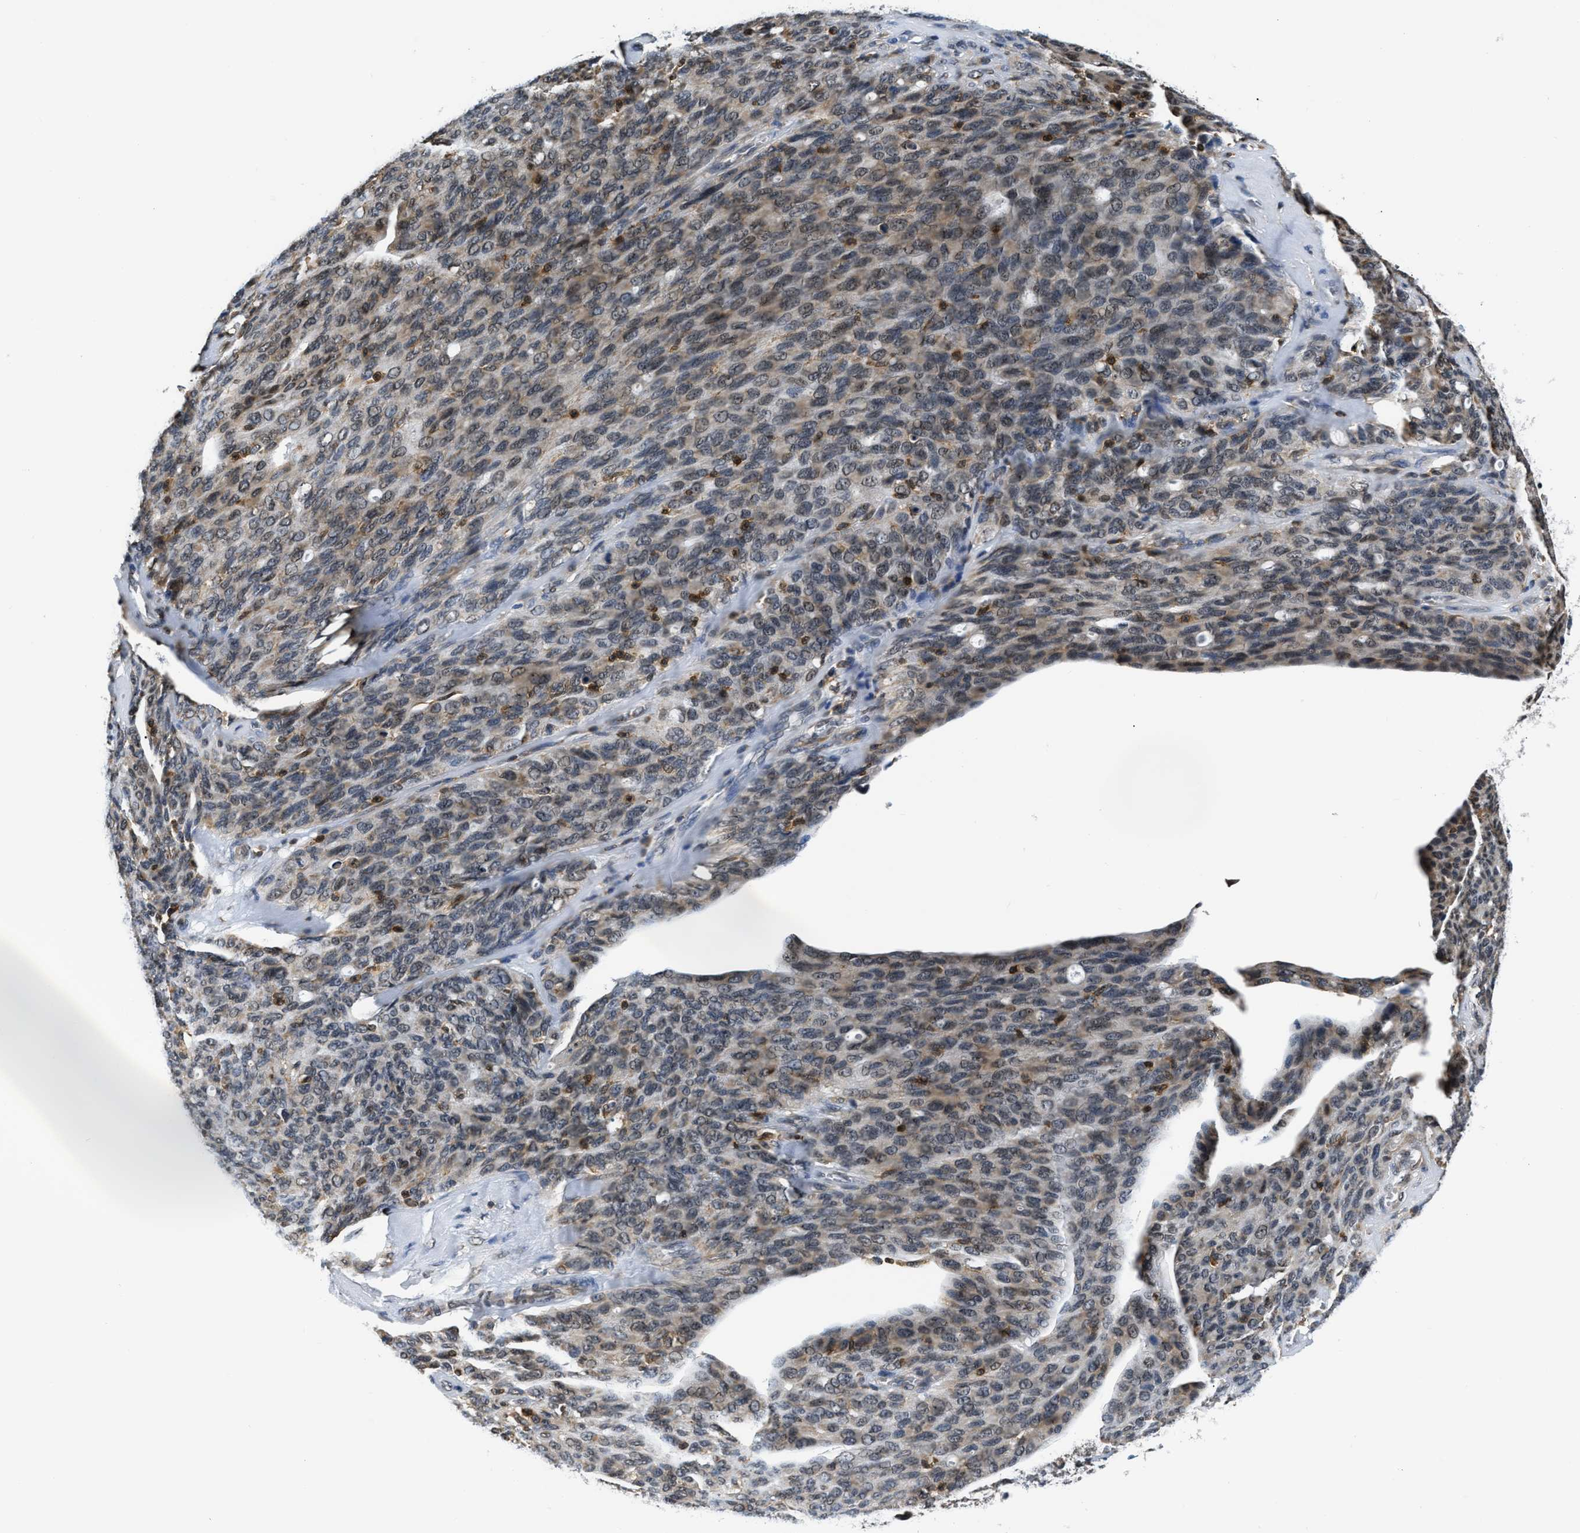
{"staining": {"intensity": "weak", "quantity": ">75%", "location": "cytoplasmic/membranous,nuclear"}, "tissue": "ovarian cancer", "cell_type": "Tumor cells", "image_type": "cancer", "snomed": [{"axis": "morphology", "description": "Carcinoma, endometroid"}, {"axis": "topography", "description": "Ovary"}], "caption": "Protein expression analysis of human ovarian cancer (endometroid carcinoma) reveals weak cytoplasmic/membranous and nuclear positivity in approximately >75% of tumor cells.", "gene": "STK10", "patient": {"sex": "female", "age": 60}}